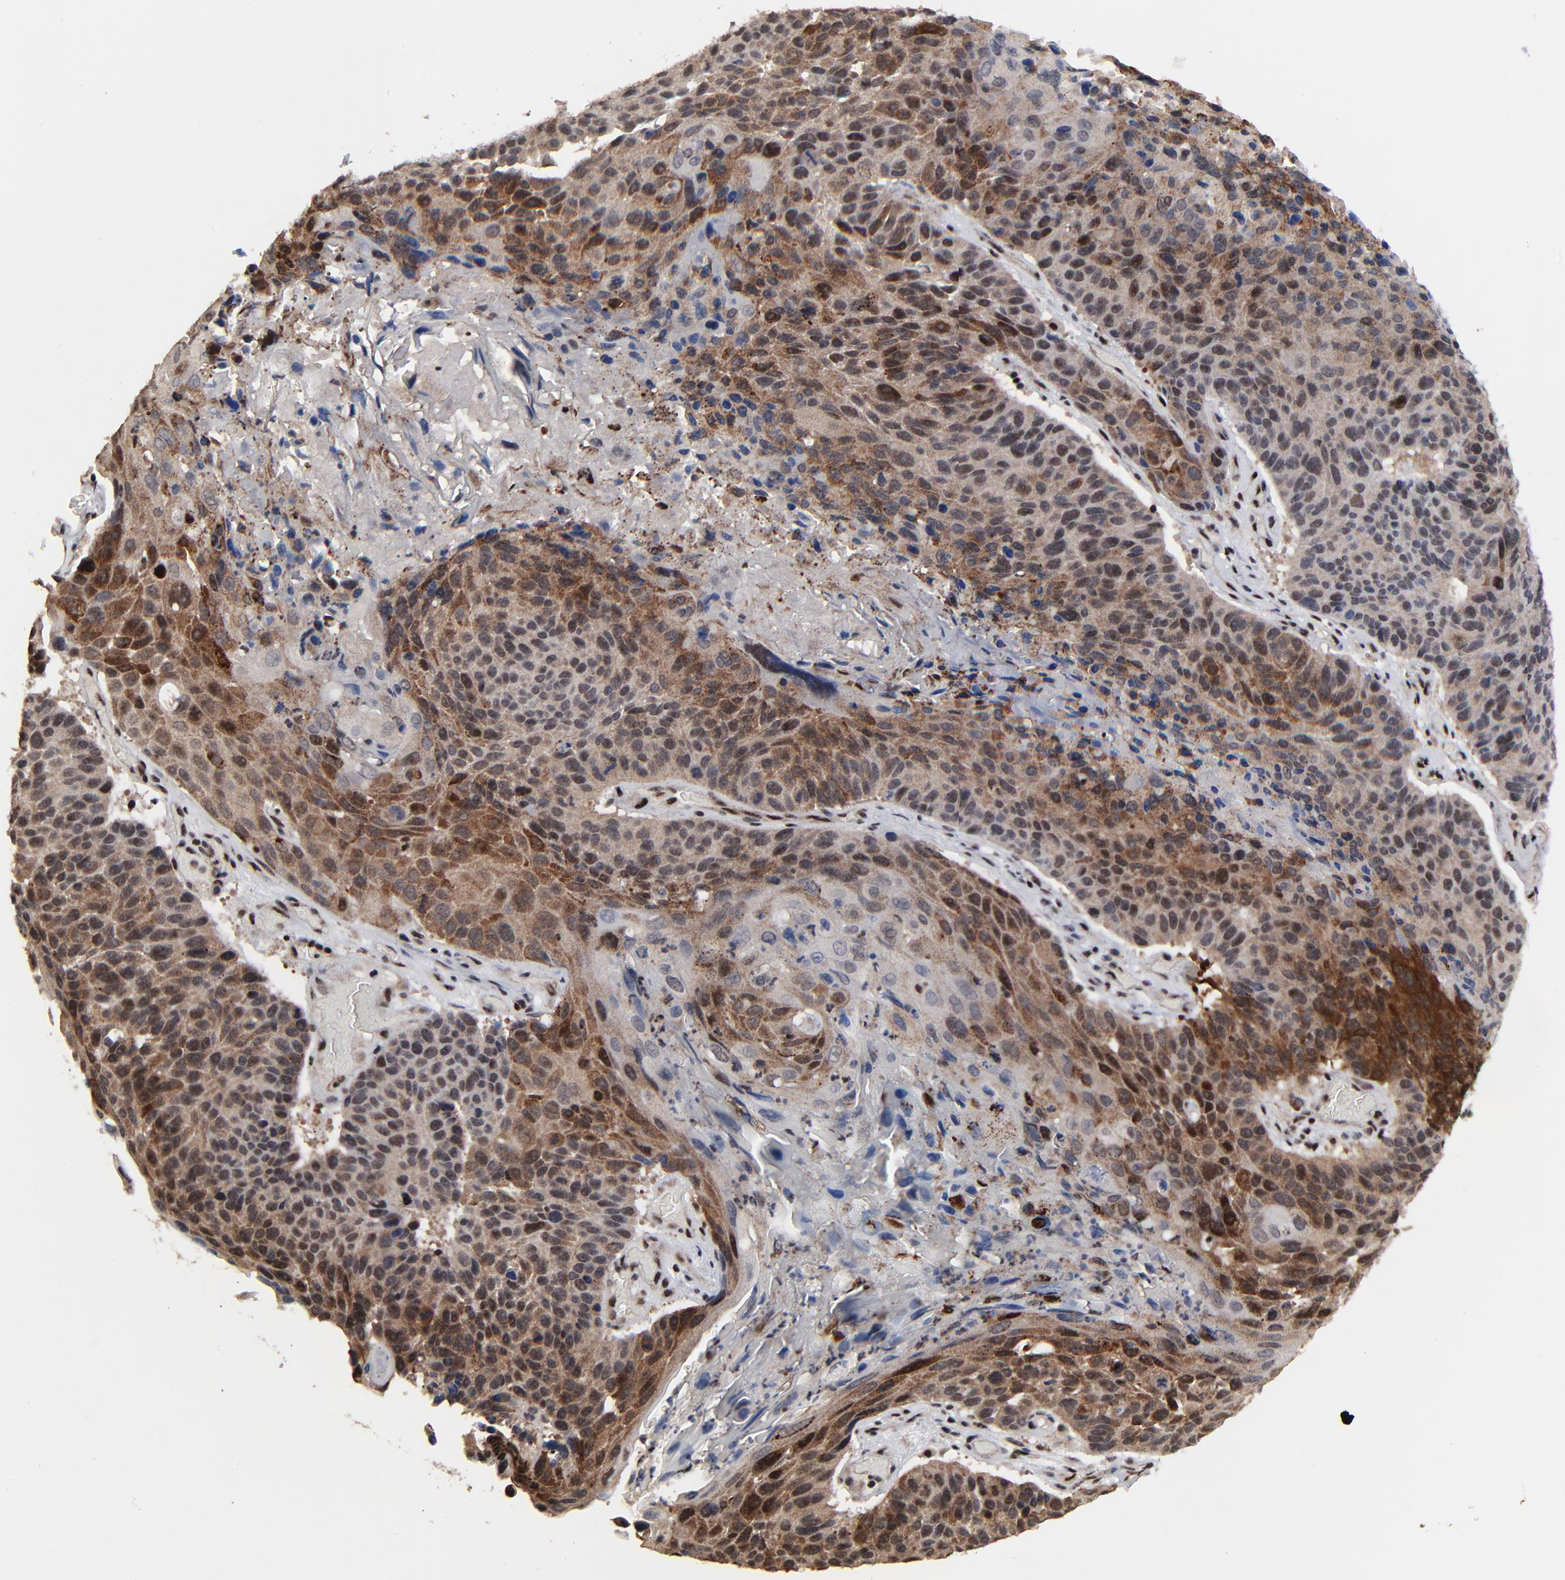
{"staining": {"intensity": "moderate", "quantity": "25%-75%", "location": "cytoplasmic/membranous"}, "tissue": "lung cancer", "cell_type": "Tumor cells", "image_type": "cancer", "snomed": [{"axis": "morphology", "description": "Squamous cell carcinoma, NOS"}, {"axis": "topography", "description": "Lung"}], "caption": "Immunohistochemistry (IHC) staining of lung cancer (squamous cell carcinoma), which reveals medium levels of moderate cytoplasmic/membranous expression in approximately 25%-75% of tumor cells indicating moderate cytoplasmic/membranous protein positivity. The staining was performed using DAB (3,3'-diaminobenzidine) (brown) for protein detection and nuclei were counterstained in hematoxylin (blue).", "gene": "RBM22", "patient": {"sex": "male", "age": 68}}